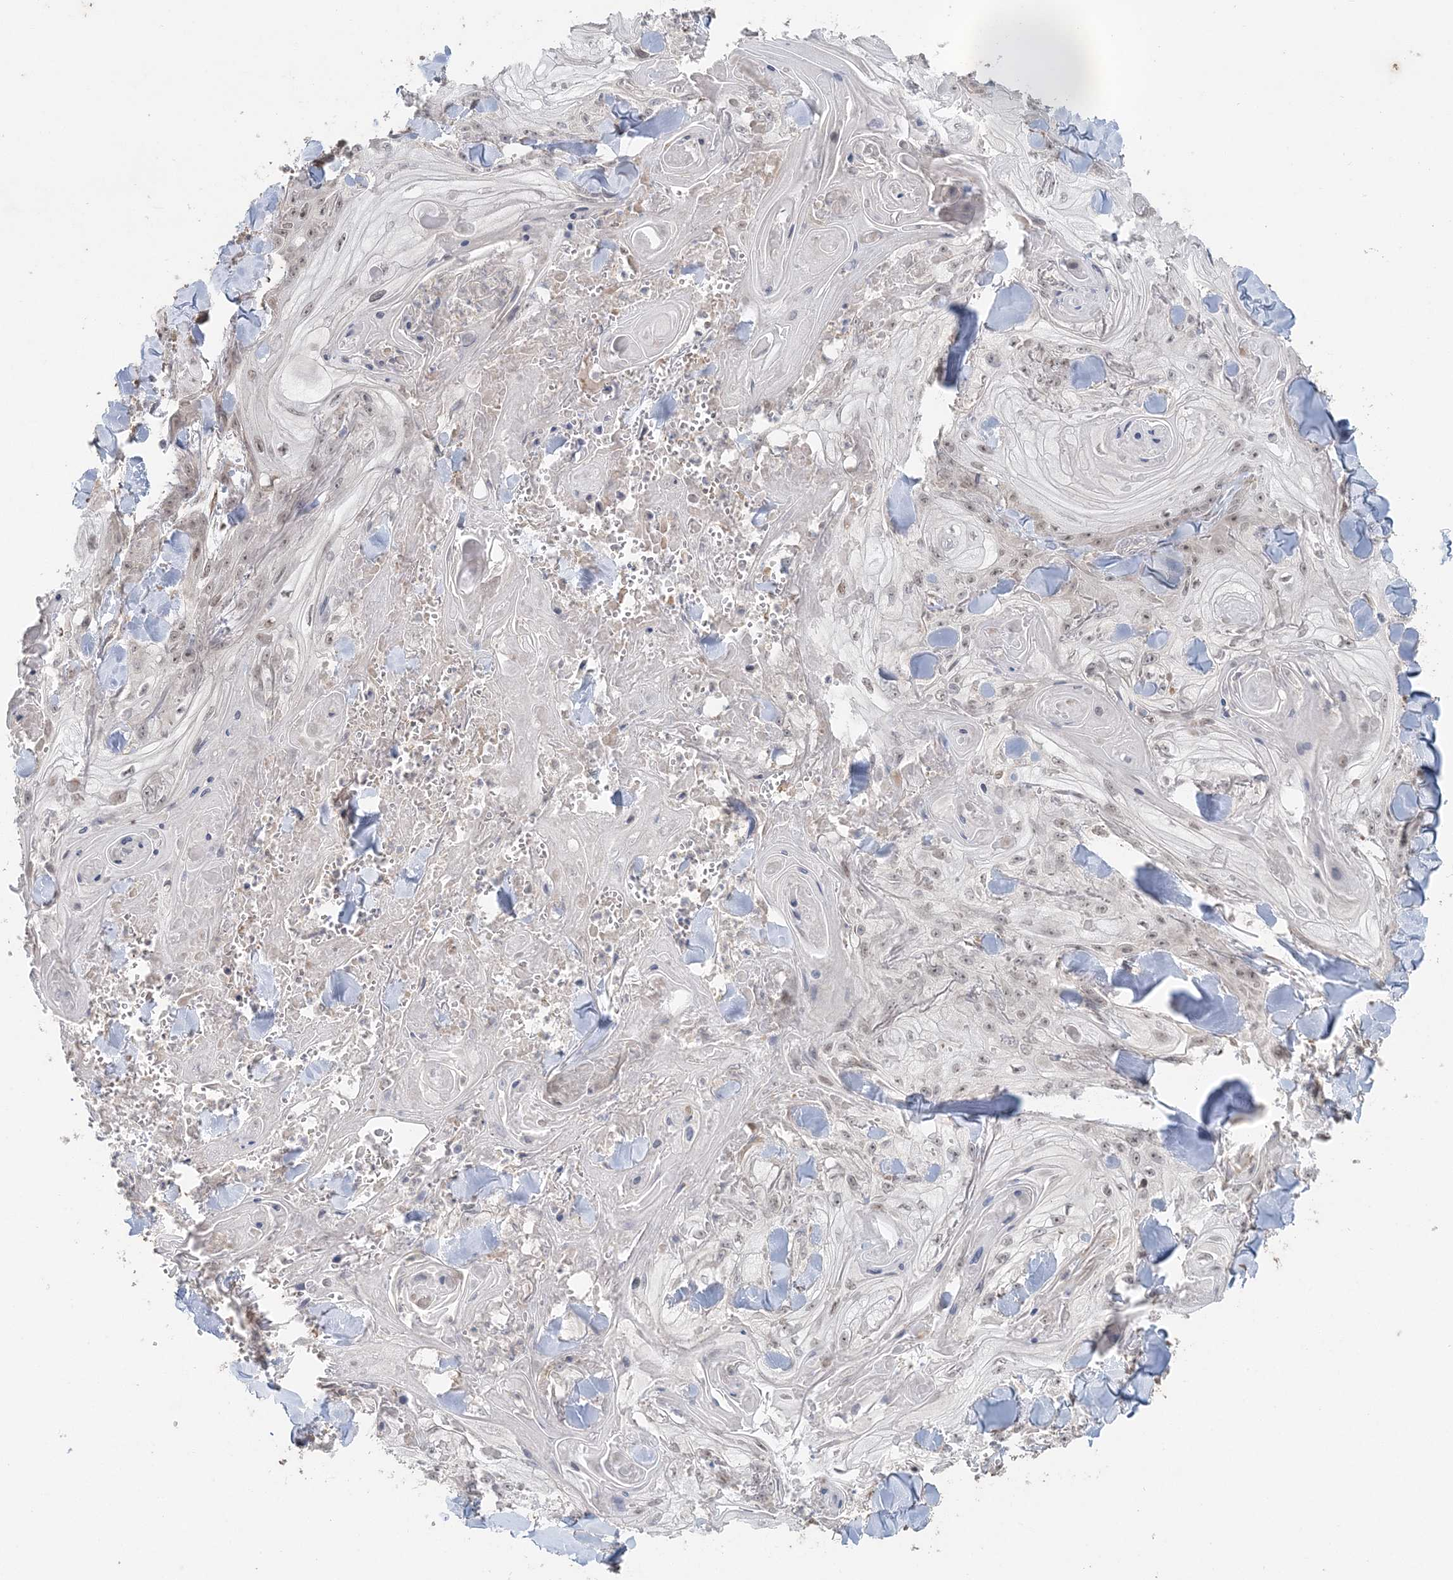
{"staining": {"intensity": "weak", "quantity": "<25%", "location": "nuclear"}, "tissue": "skin cancer", "cell_type": "Tumor cells", "image_type": "cancer", "snomed": [{"axis": "morphology", "description": "Squamous cell carcinoma, NOS"}, {"axis": "topography", "description": "Skin"}], "caption": "Image shows no protein staining in tumor cells of squamous cell carcinoma (skin) tissue.", "gene": "SLU7", "patient": {"sex": "male", "age": 74}}